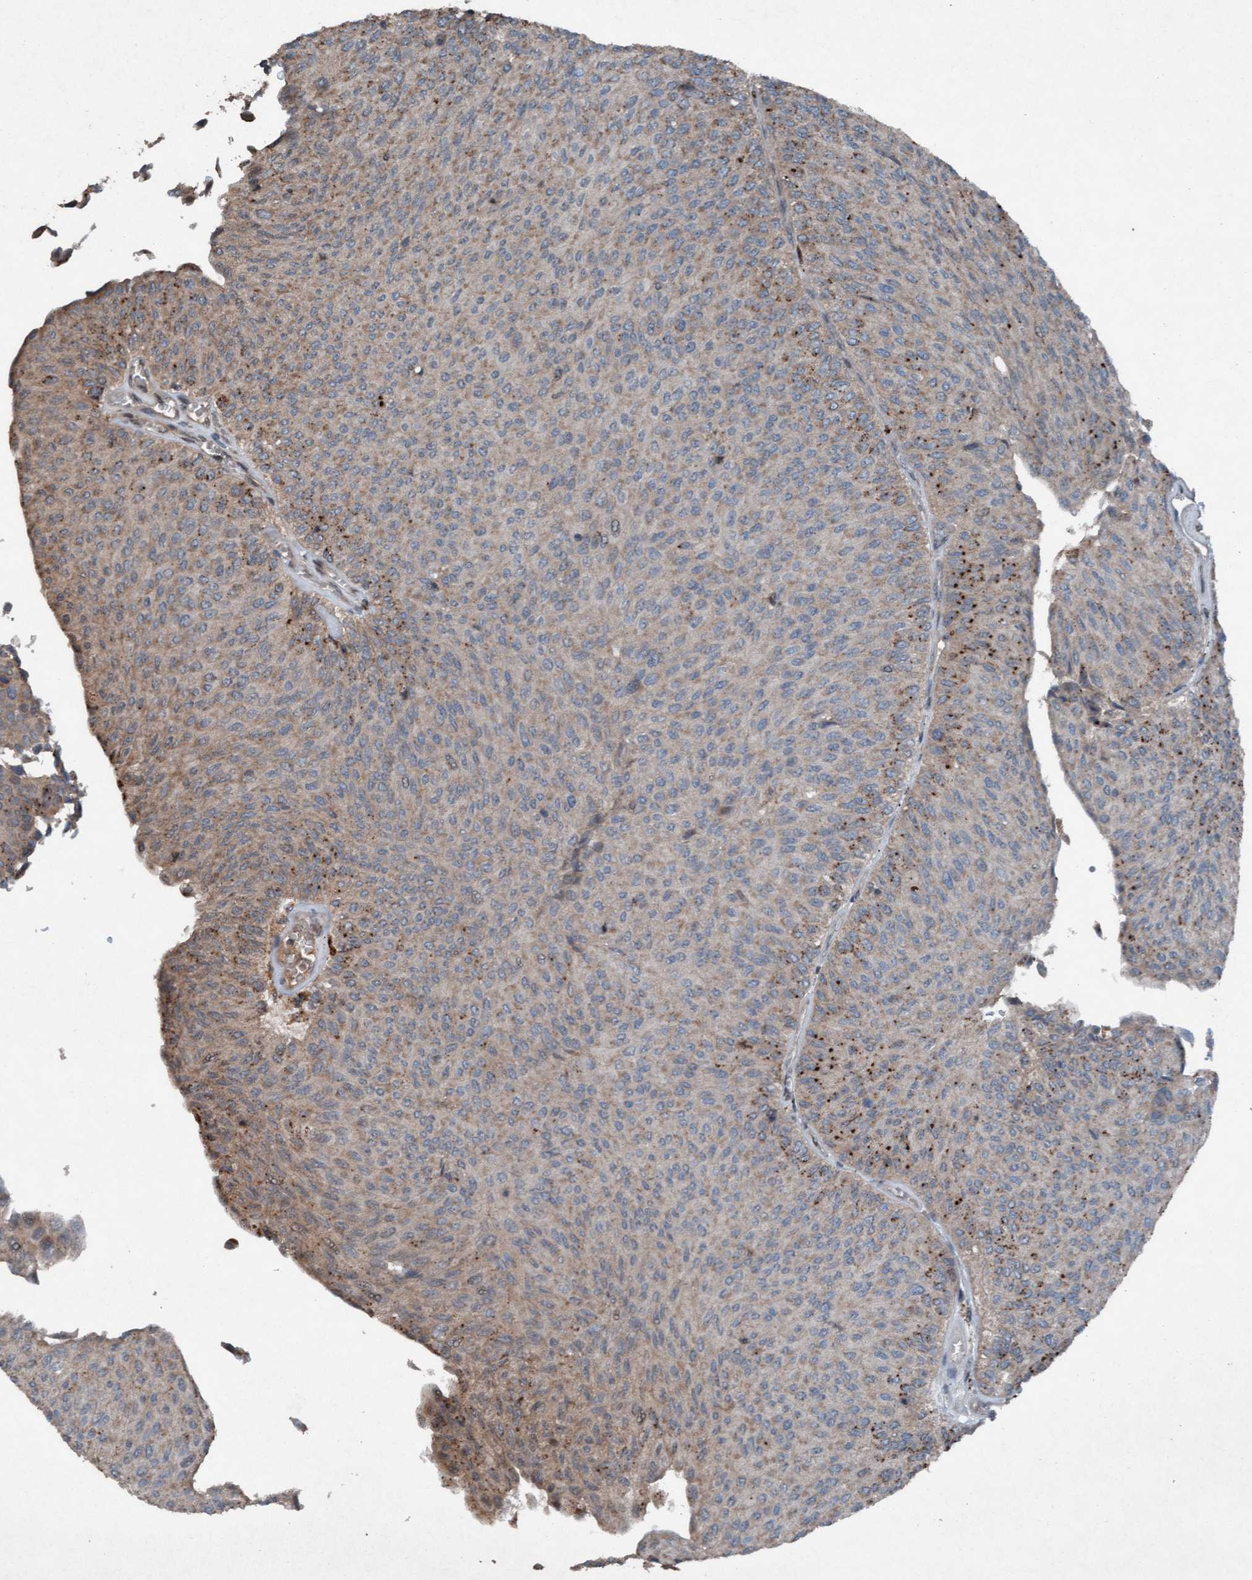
{"staining": {"intensity": "weak", "quantity": "25%-75%", "location": "cytoplasmic/membranous"}, "tissue": "urothelial cancer", "cell_type": "Tumor cells", "image_type": "cancer", "snomed": [{"axis": "morphology", "description": "Urothelial carcinoma, Low grade"}, {"axis": "topography", "description": "Urinary bladder"}], "caption": "A high-resolution histopathology image shows immunohistochemistry (IHC) staining of urothelial cancer, which exhibits weak cytoplasmic/membranous expression in approximately 25%-75% of tumor cells.", "gene": "PLXNB2", "patient": {"sex": "male", "age": 78}}